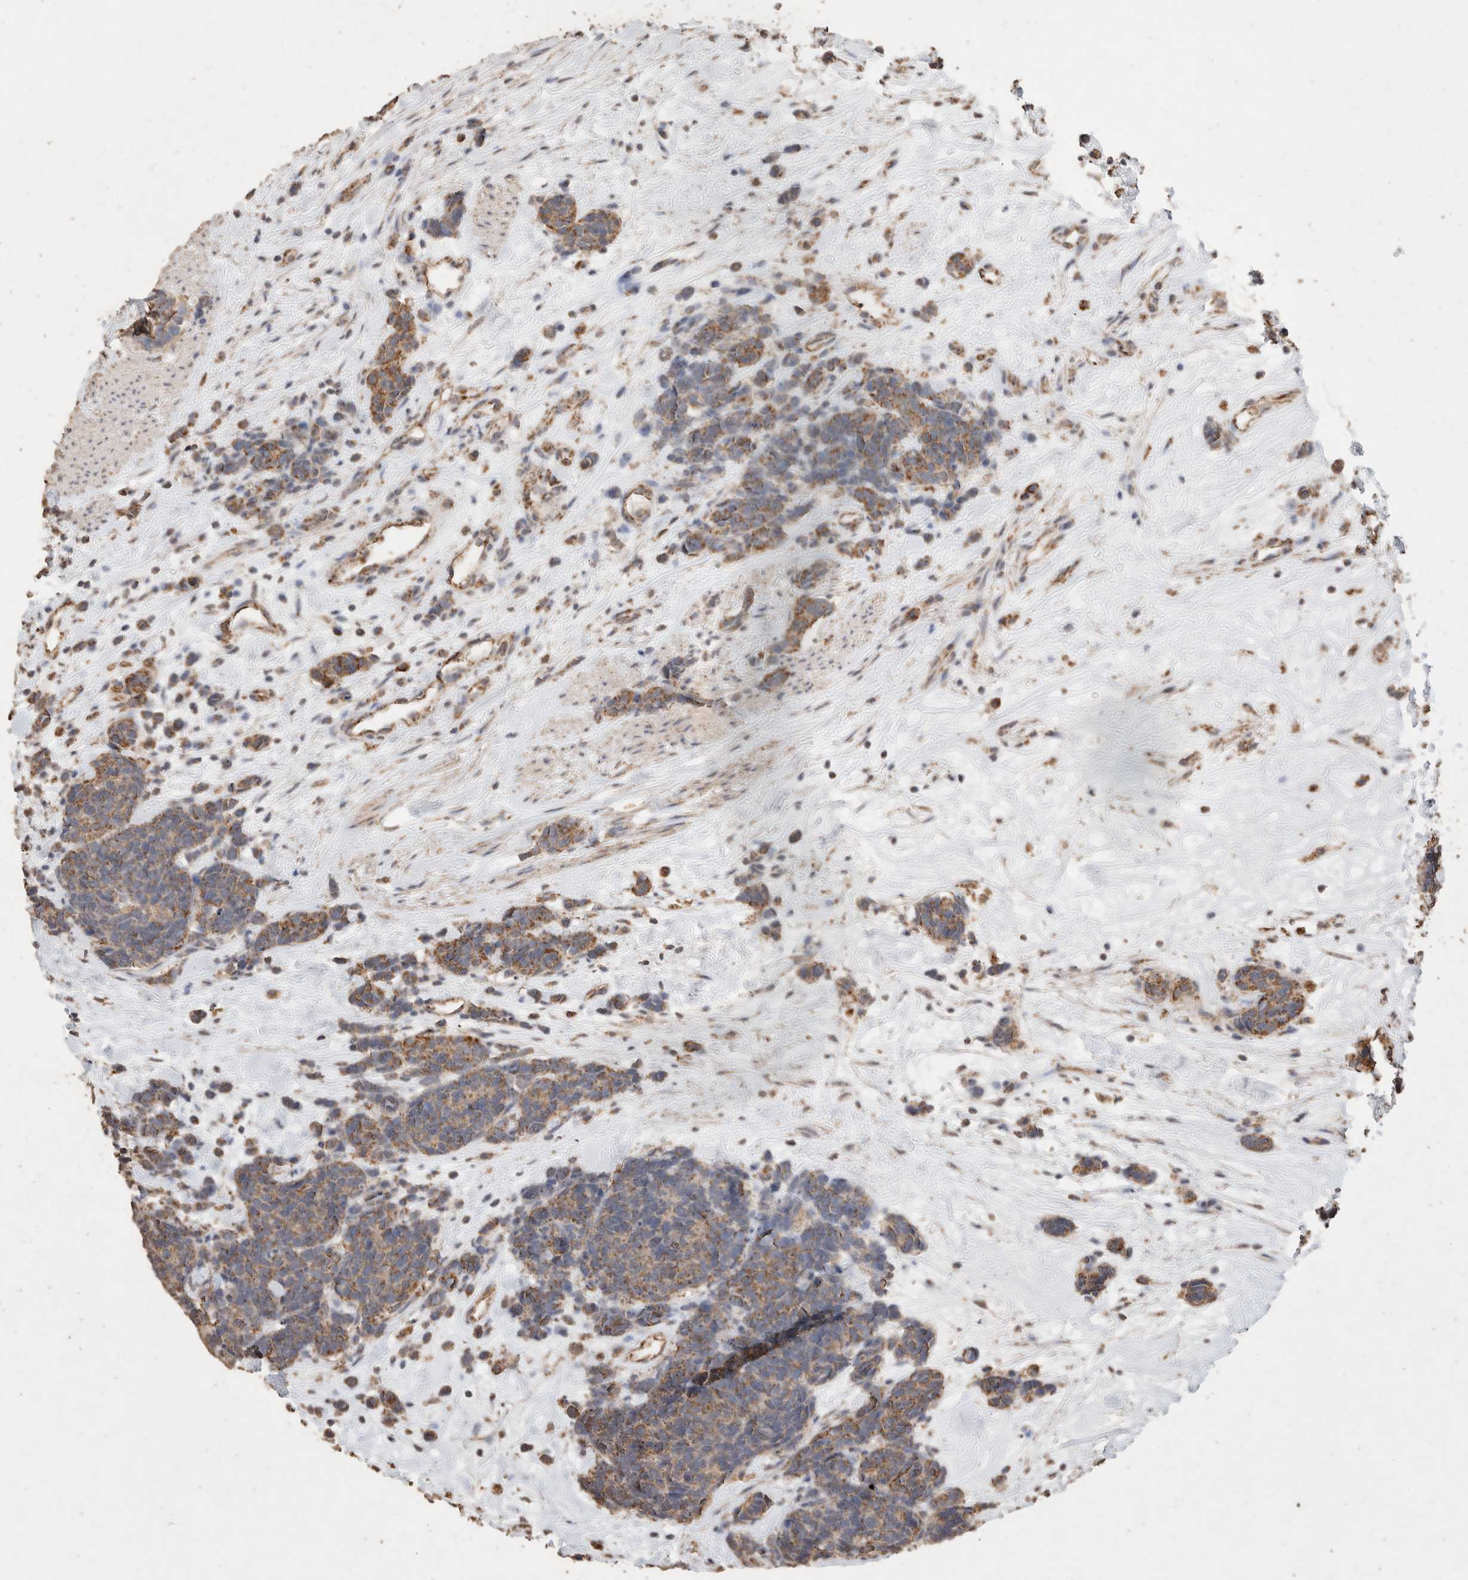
{"staining": {"intensity": "moderate", "quantity": "25%-75%", "location": "cytoplasmic/membranous"}, "tissue": "carcinoid", "cell_type": "Tumor cells", "image_type": "cancer", "snomed": [{"axis": "morphology", "description": "Carcinoma, NOS"}, {"axis": "morphology", "description": "Carcinoid, malignant, NOS"}, {"axis": "topography", "description": "Urinary bladder"}], "caption": "Brown immunohistochemical staining in human carcinoid shows moderate cytoplasmic/membranous positivity in about 25%-75% of tumor cells. Immunohistochemistry (ihc) stains the protein of interest in brown and the nuclei are stained blue.", "gene": "ACADM", "patient": {"sex": "male", "age": 57}}